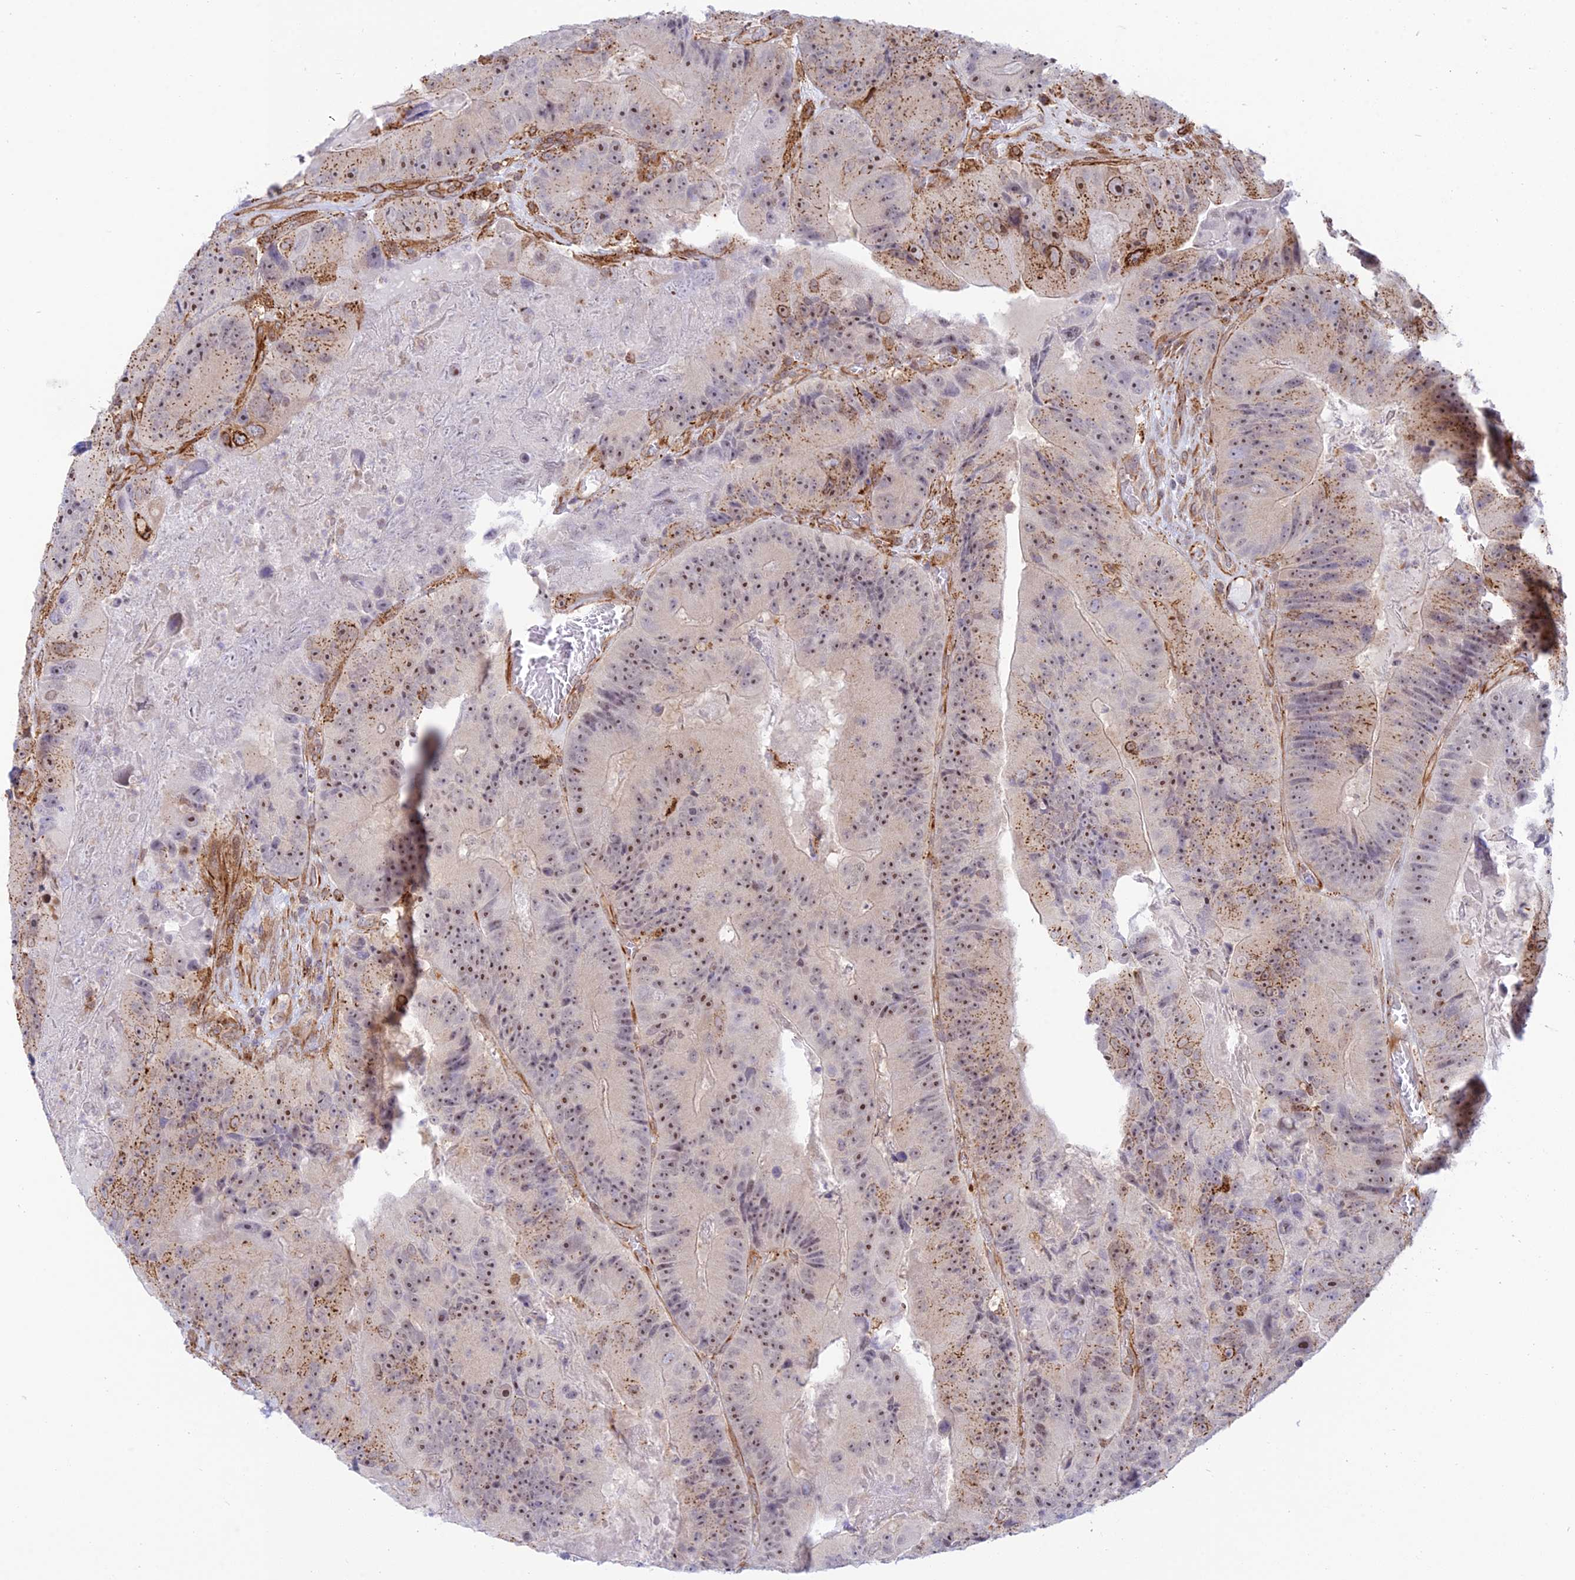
{"staining": {"intensity": "moderate", "quantity": ">75%", "location": "cytoplasmic/membranous,nuclear"}, "tissue": "colorectal cancer", "cell_type": "Tumor cells", "image_type": "cancer", "snomed": [{"axis": "morphology", "description": "Adenocarcinoma, NOS"}, {"axis": "topography", "description": "Colon"}], "caption": "Colorectal cancer stained with a brown dye demonstrates moderate cytoplasmic/membranous and nuclear positive positivity in approximately >75% of tumor cells.", "gene": "SAPCD2", "patient": {"sex": "female", "age": 86}}